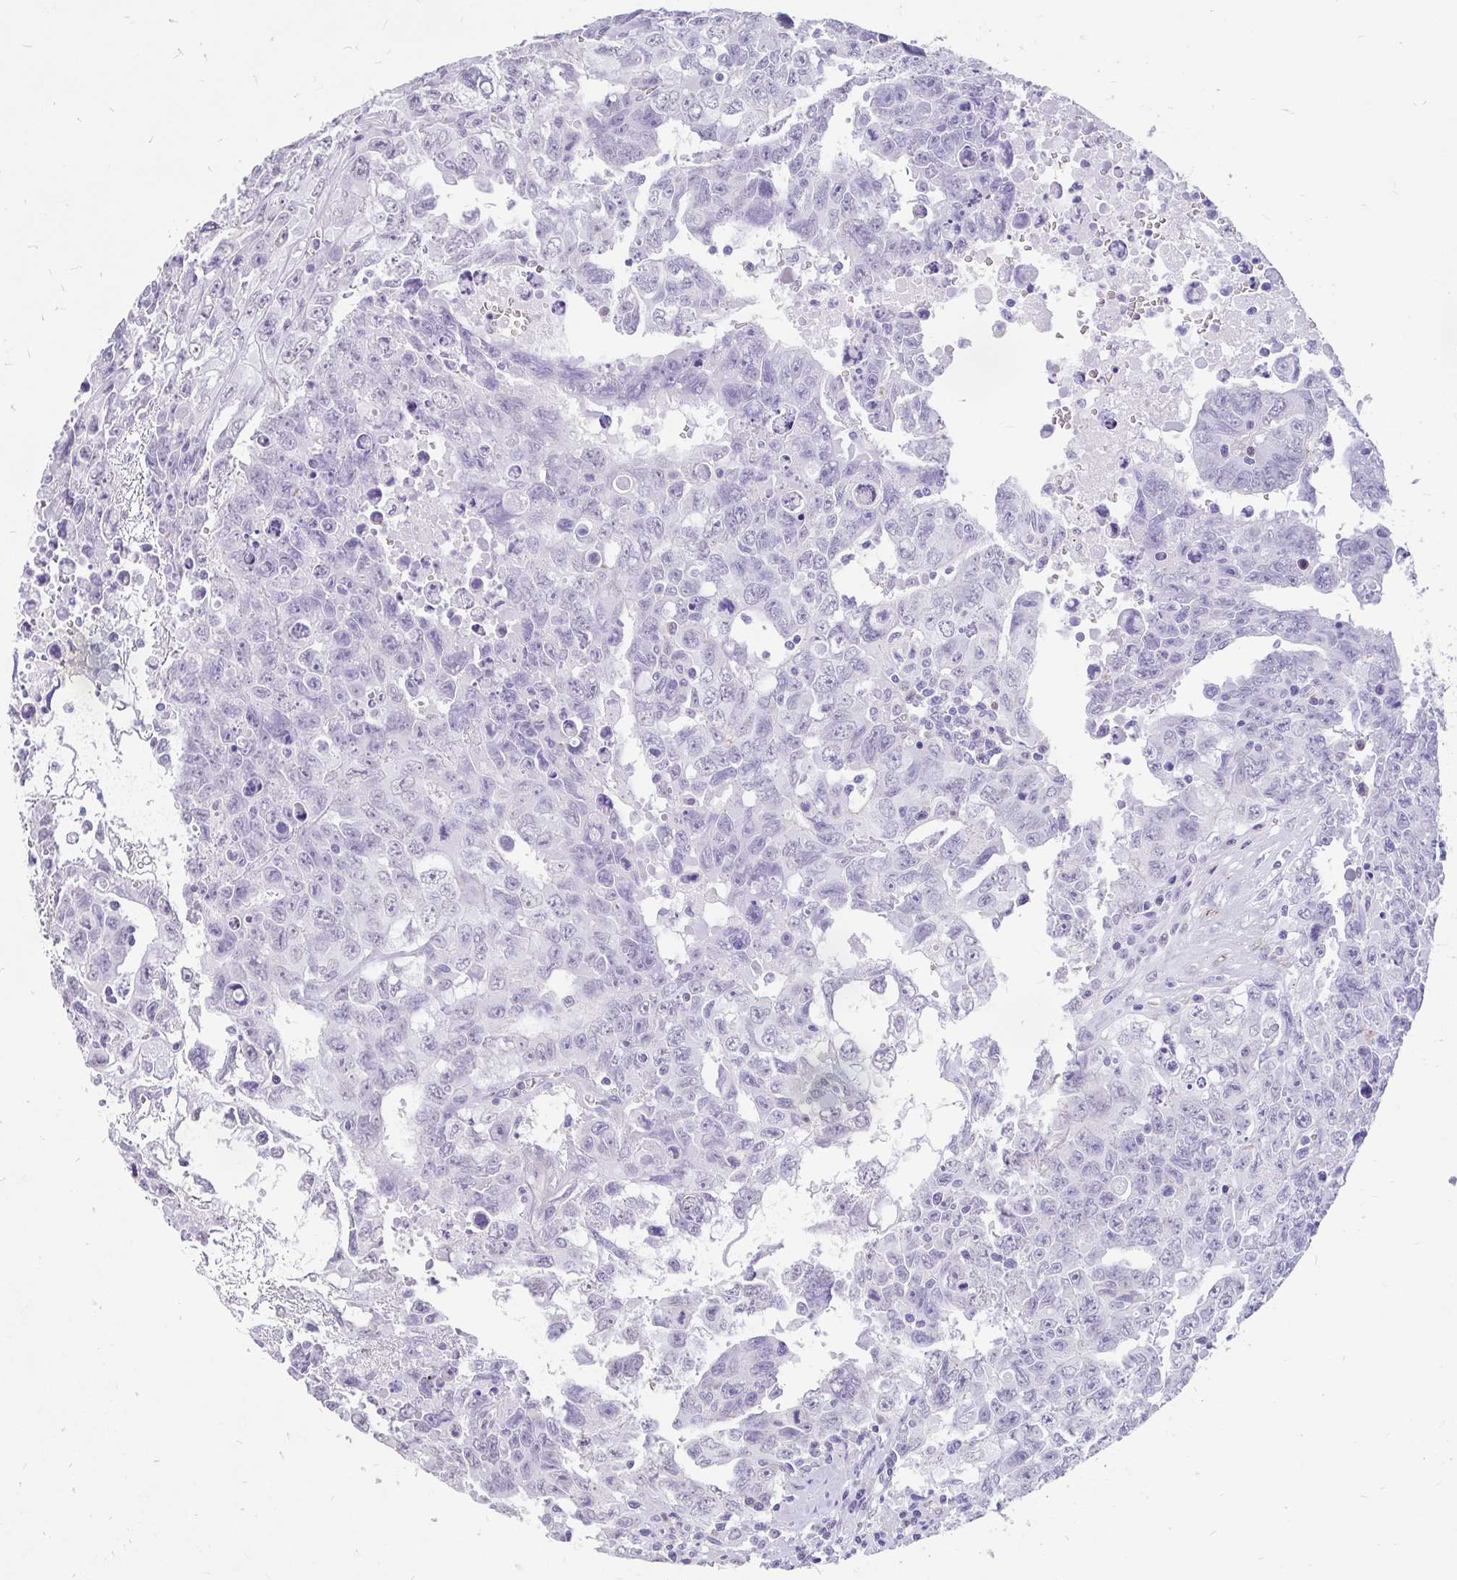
{"staining": {"intensity": "negative", "quantity": "none", "location": "none"}, "tissue": "testis cancer", "cell_type": "Tumor cells", "image_type": "cancer", "snomed": [{"axis": "morphology", "description": "Carcinoma, Embryonal, NOS"}, {"axis": "topography", "description": "Testis"}], "caption": "The micrograph exhibits no staining of tumor cells in testis embryonal carcinoma.", "gene": "EML5", "patient": {"sex": "male", "age": 24}}